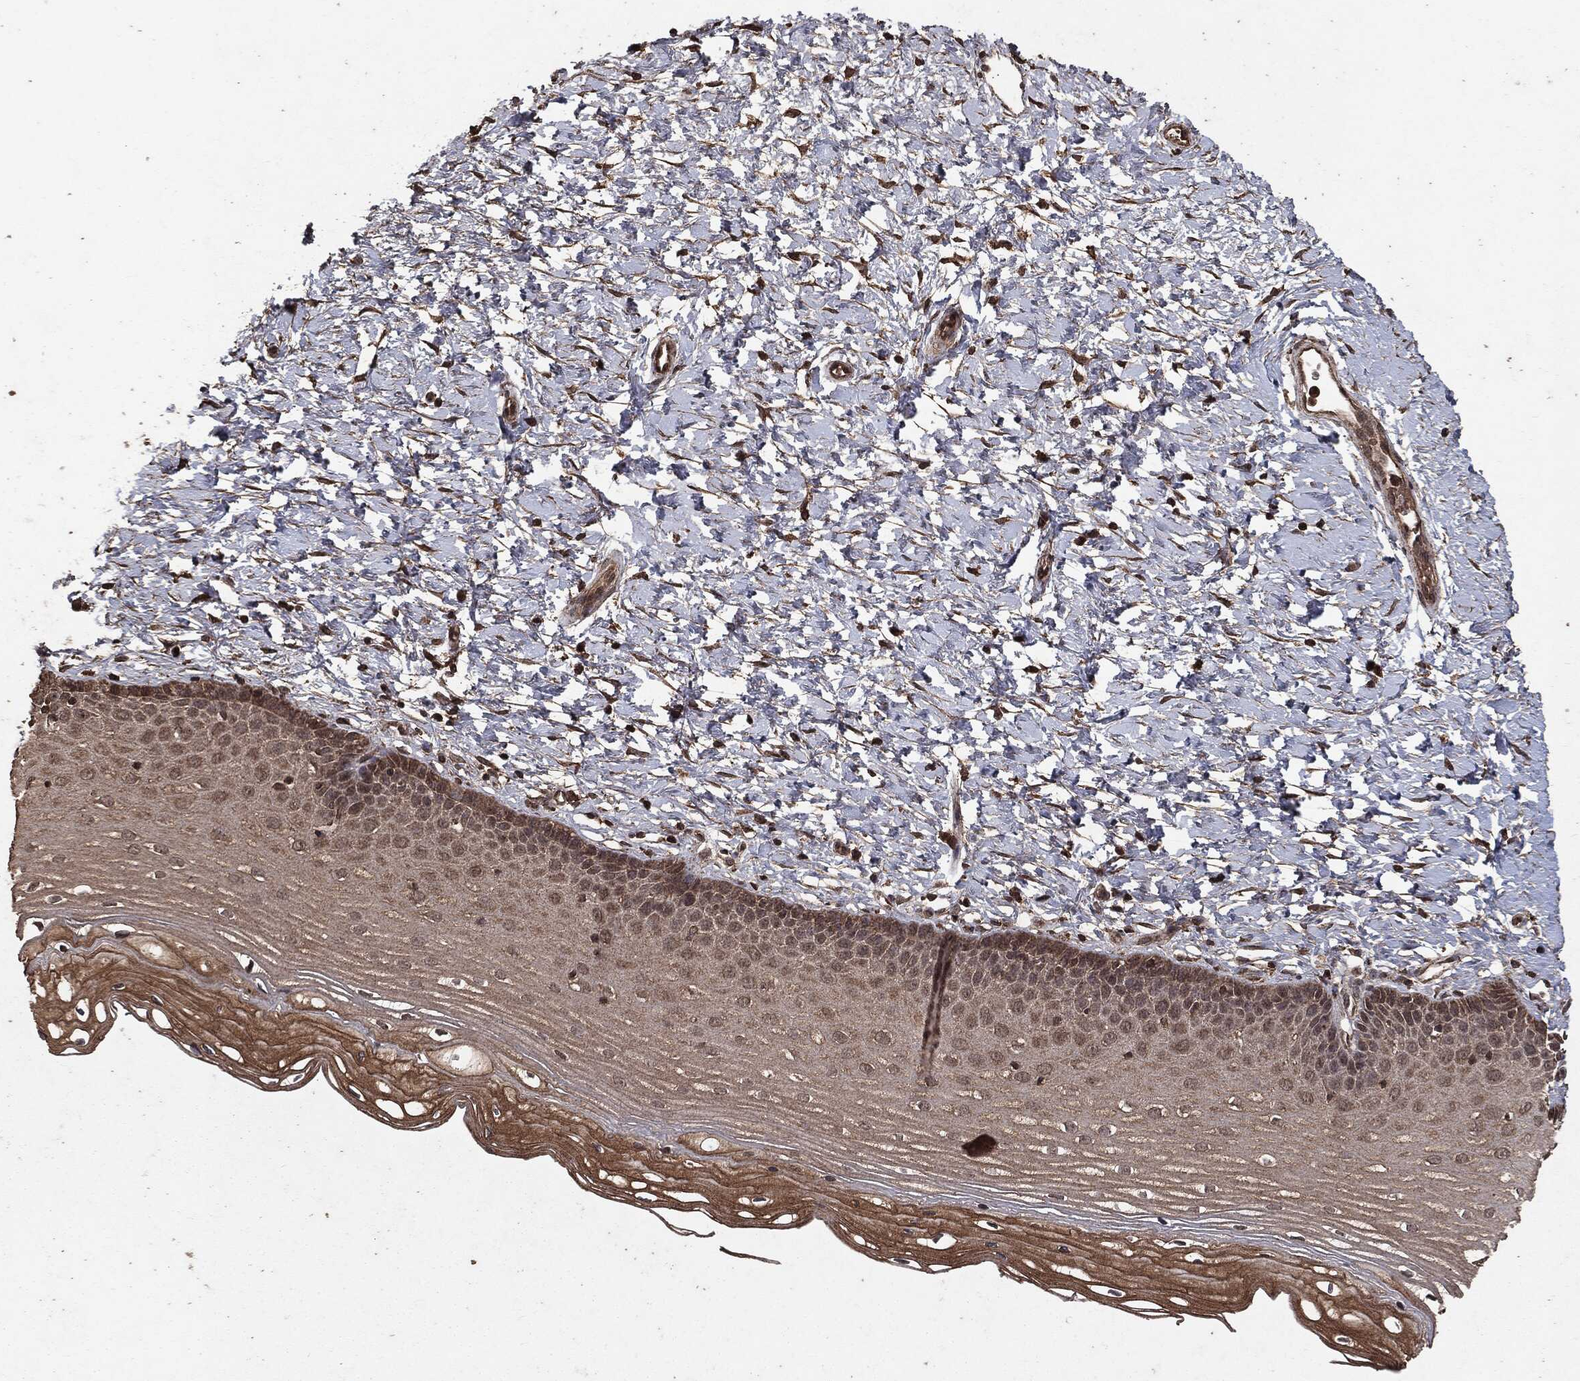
{"staining": {"intensity": "weak", "quantity": "<25%", "location": "cytoplasmic/membranous"}, "tissue": "cervix", "cell_type": "Glandular cells", "image_type": "normal", "snomed": [{"axis": "morphology", "description": "Normal tissue, NOS"}, {"axis": "topography", "description": "Cervix"}], "caption": "Cervix was stained to show a protein in brown. There is no significant positivity in glandular cells. The staining is performed using DAB (3,3'-diaminobenzidine) brown chromogen with nuclei counter-stained in using hematoxylin.", "gene": "NME1", "patient": {"sex": "female", "age": 37}}